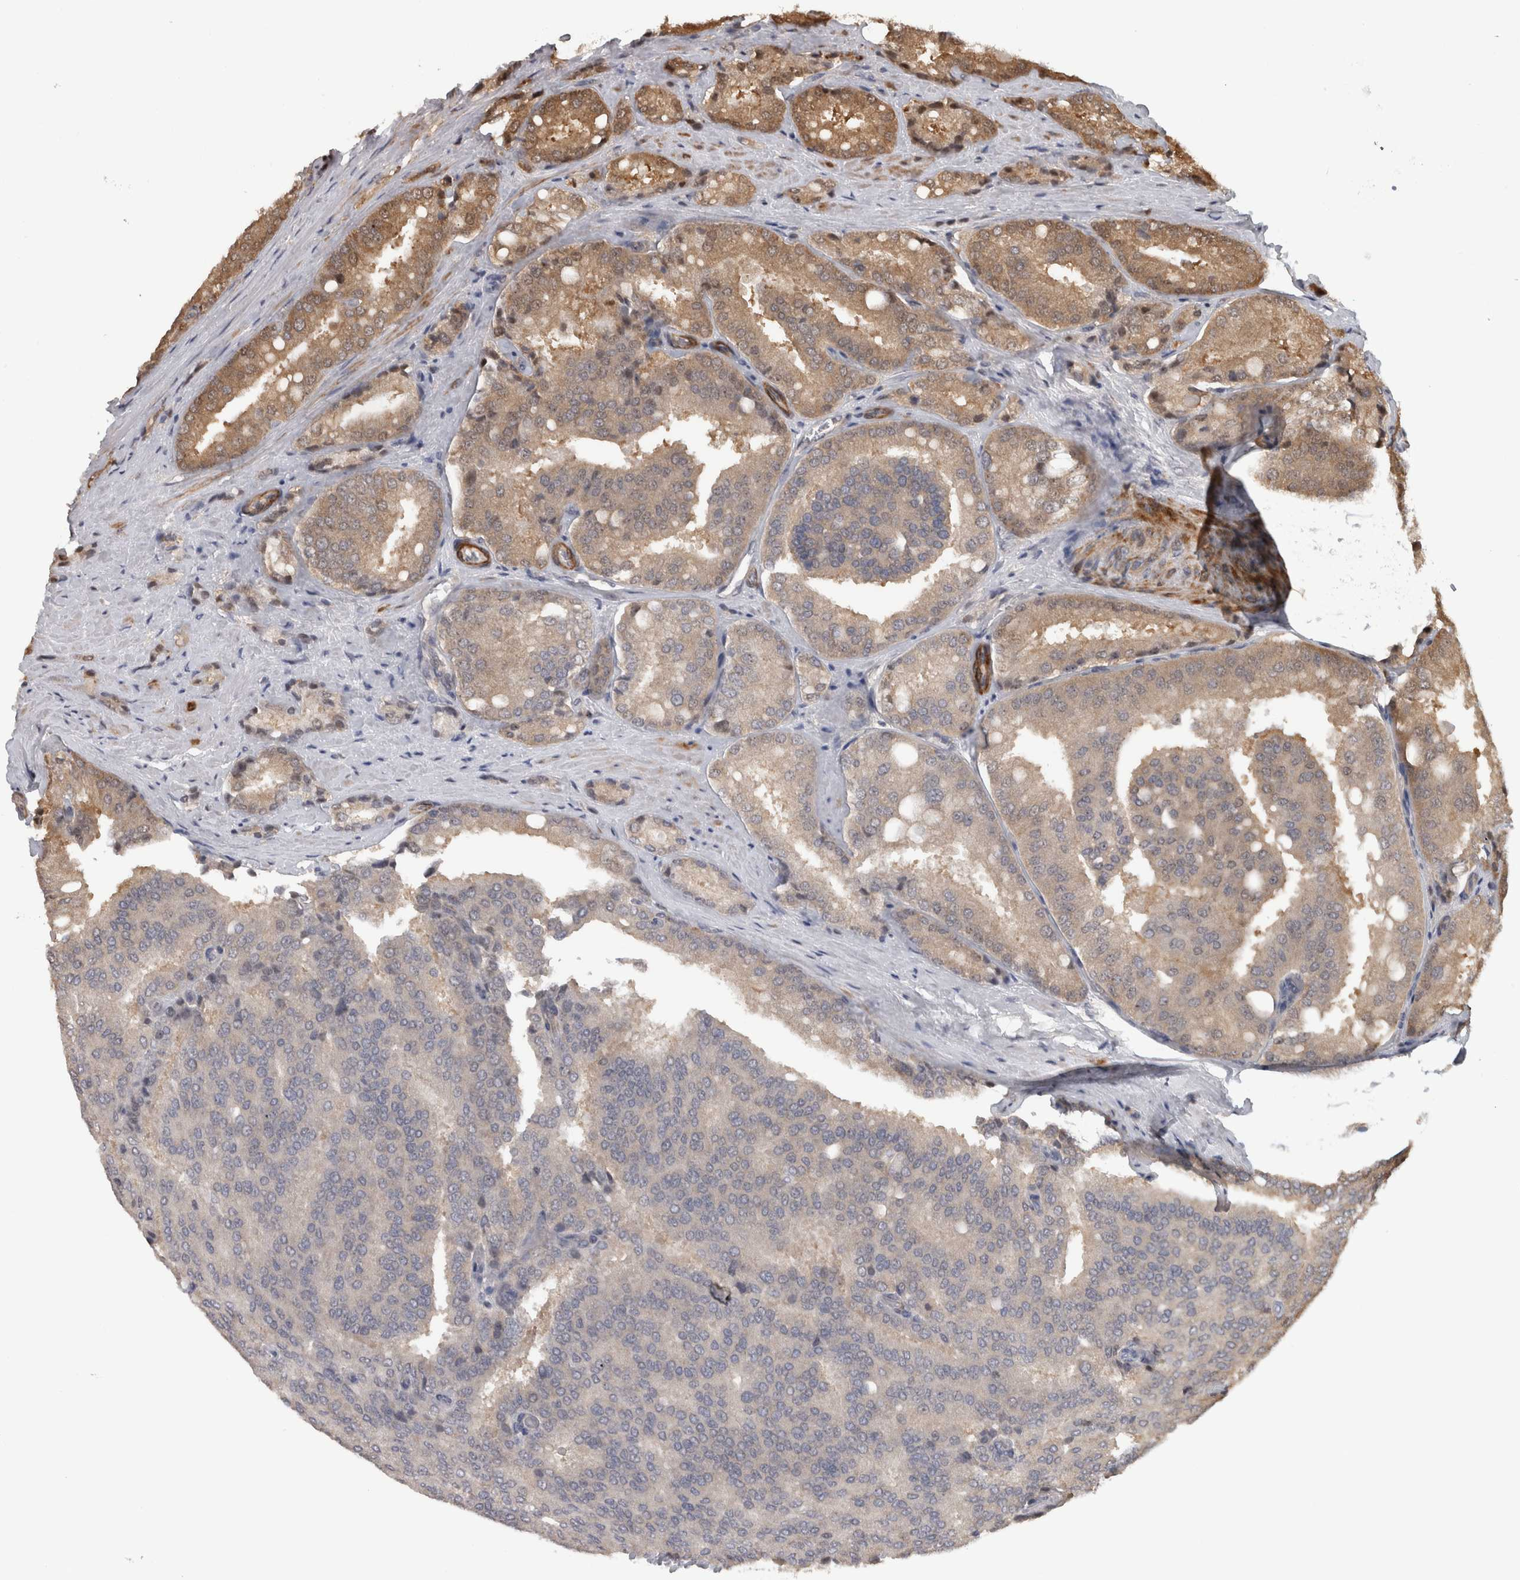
{"staining": {"intensity": "moderate", "quantity": "25%-75%", "location": "cytoplasmic/membranous,nuclear"}, "tissue": "prostate cancer", "cell_type": "Tumor cells", "image_type": "cancer", "snomed": [{"axis": "morphology", "description": "Adenocarcinoma, High grade"}, {"axis": "topography", "description": "Prostate"}], "caption": "Immunohistochemistry (IHC) (DAB) staining of human prostate cancer exhibits moderate cytoplasmic/membranous and nuclear protein expression in about 25%-75% of tumor cells. (DAB (3,3'-diaminobenzidine) = brown stain, brightfield microscopy at high magnification).", "gene": "TDRD7", "patient": {"sex": "male", "age": 50}}